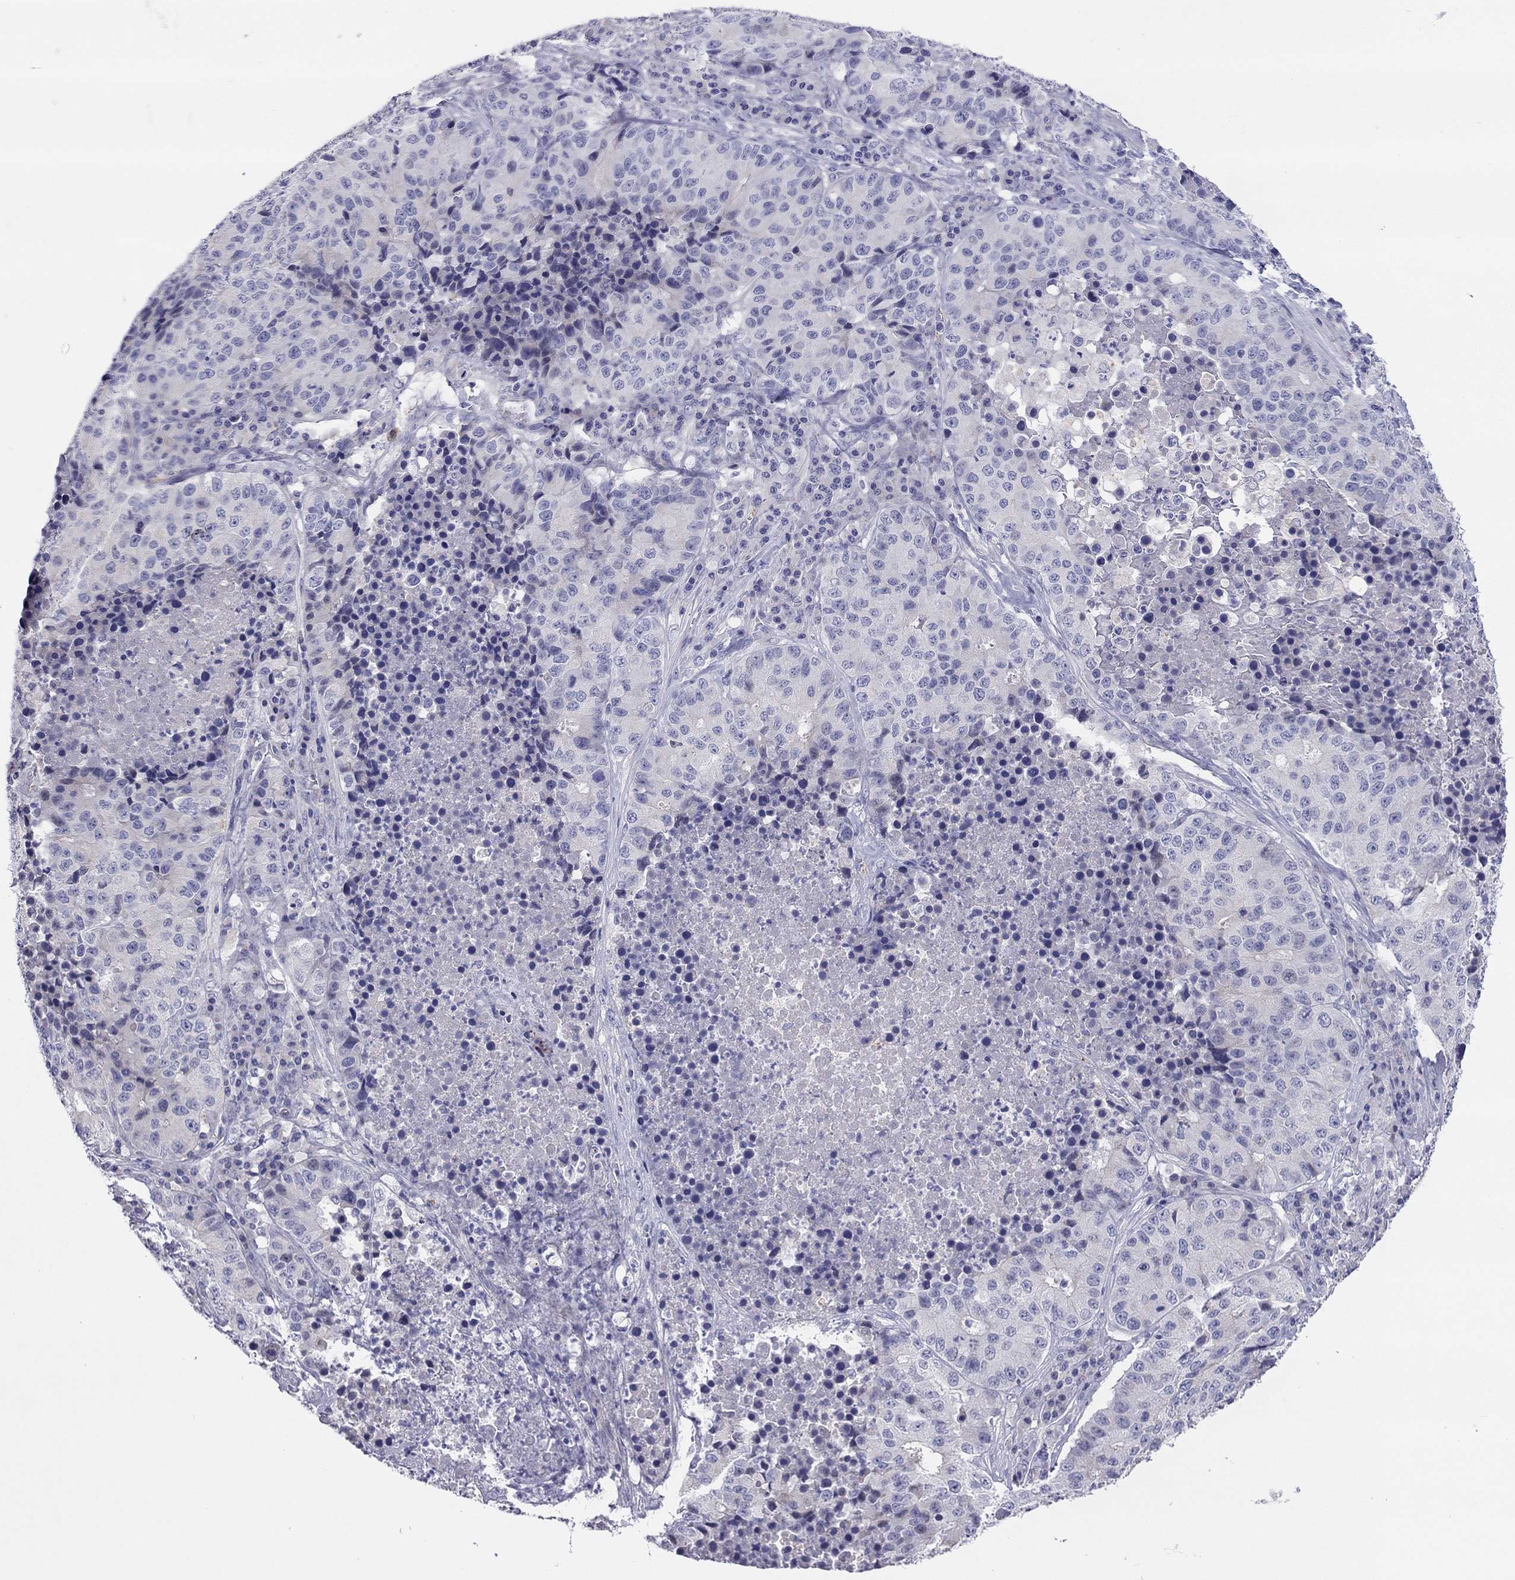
{"staining": {"intensity": "negative", "quantity": "none", "location": "none"}, "tissue": "stomach cancer", "cell_type": "Tumor cells", "image_type": "cancer", "snomed": [{"axis": "morphology", "description": "Adenocarcinoma, NOS"}, {"axis": "topography", "description": "Stomach"}], "caption": "High power microscopy histopathology image of an immunohistochemistry (IHC) histopathology image of stomach adenocarcinoma, revealing no significant positivity in tumor cells. (Stains: DAB (3,3'-diaminobenzidine) immunohistochemistry with hematoxylin counter stain, Microscopy: brightfield microscopy at high magnification).", "gene": "MGAT4C", "patient": {"sex": "male", "age": 71}}